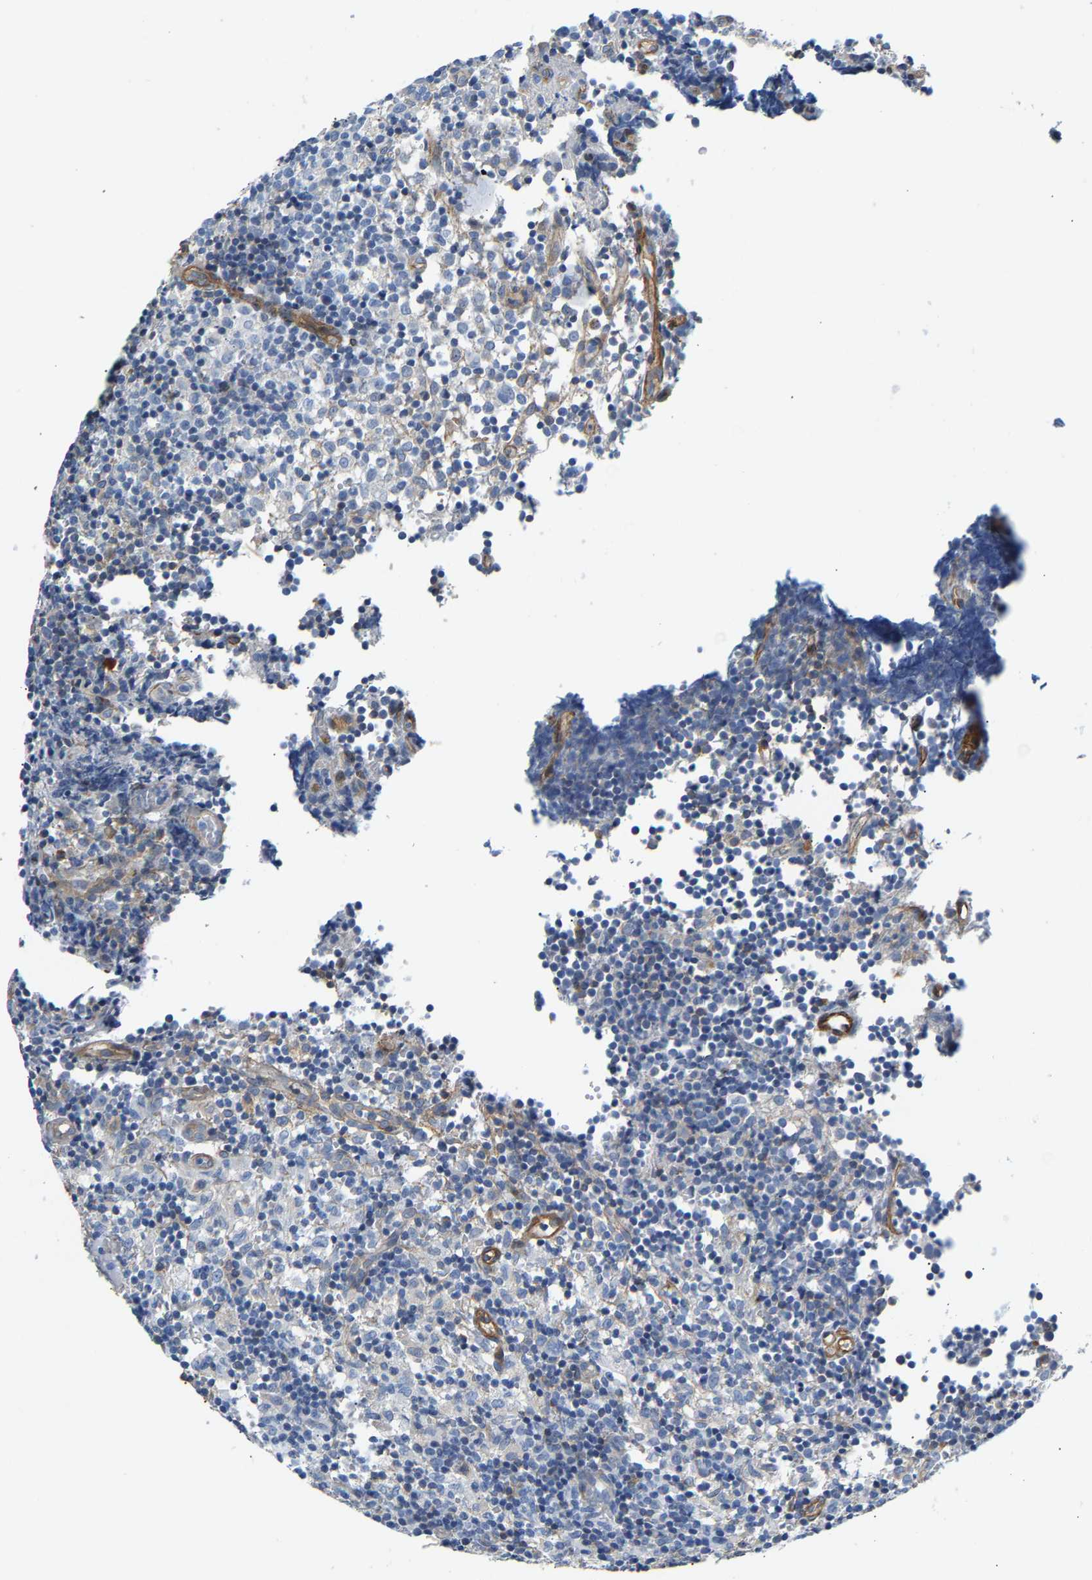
{"staining": {"intensity": "weak", "quantity": "<25%", "location": "cytoplasmic/membranous"}, "tissue": "lymph node", "cell_type": "Germinal center cells", "image_type": "normal", "snomed": [{"axis": "morphology", "description": "Normal tissue, NOS"}, {"axis": "morphology", "description": "Inflammation, NOS"}, {"axis": "topography", "description": "Lymph node"}], "caption": "The IHC histopathology image has no significant expression in germinal center cells of lymph node.", "gene": "PAWR", "patient": {"sex": "male", "age": 55}}